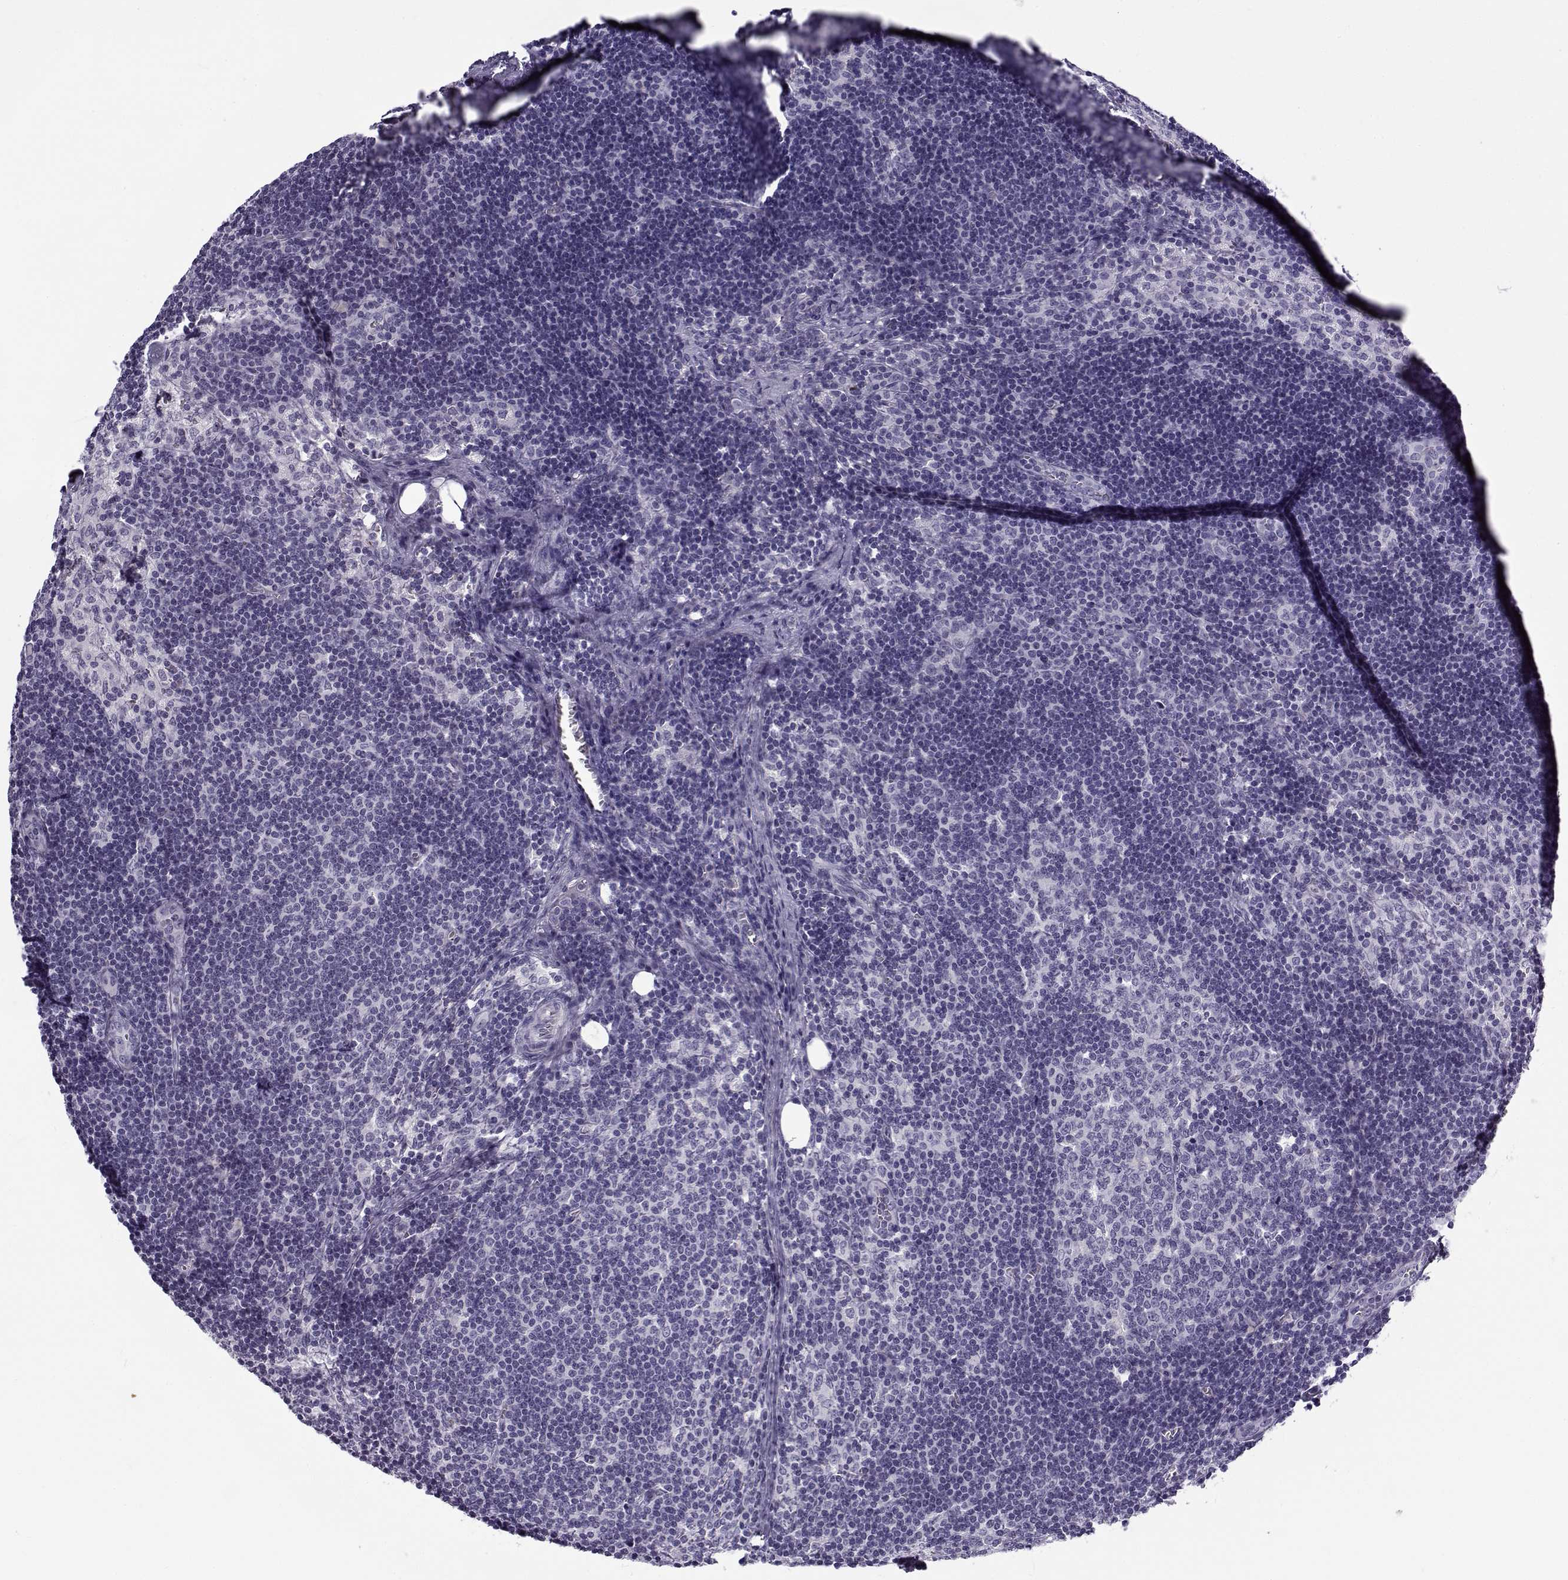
{"staining": {"intensity": "negative", "quantity": "none", "location": "none"}, "tissue": "lymph node", "cell_type": "Germinal center cells", "image_type": "normal", "snomed": [{"axis": "morphology", "description": "Normal tissue, NOS"}, {"axis": "topography", "description": "Lymph node"}], "caption": "A high-resolution micrograph shows immunohistochemistry (IHC) staining of unremarkable lymph node, which reveals no significant expression in germinal center cells. (Brightfield microscopy of DAB (3,3'-diaminobenzidine) immunohistochemistry (IHC) at high magnification).", "gene": "GTSF1L", "patient": {"sex": "female", "age": 52}}